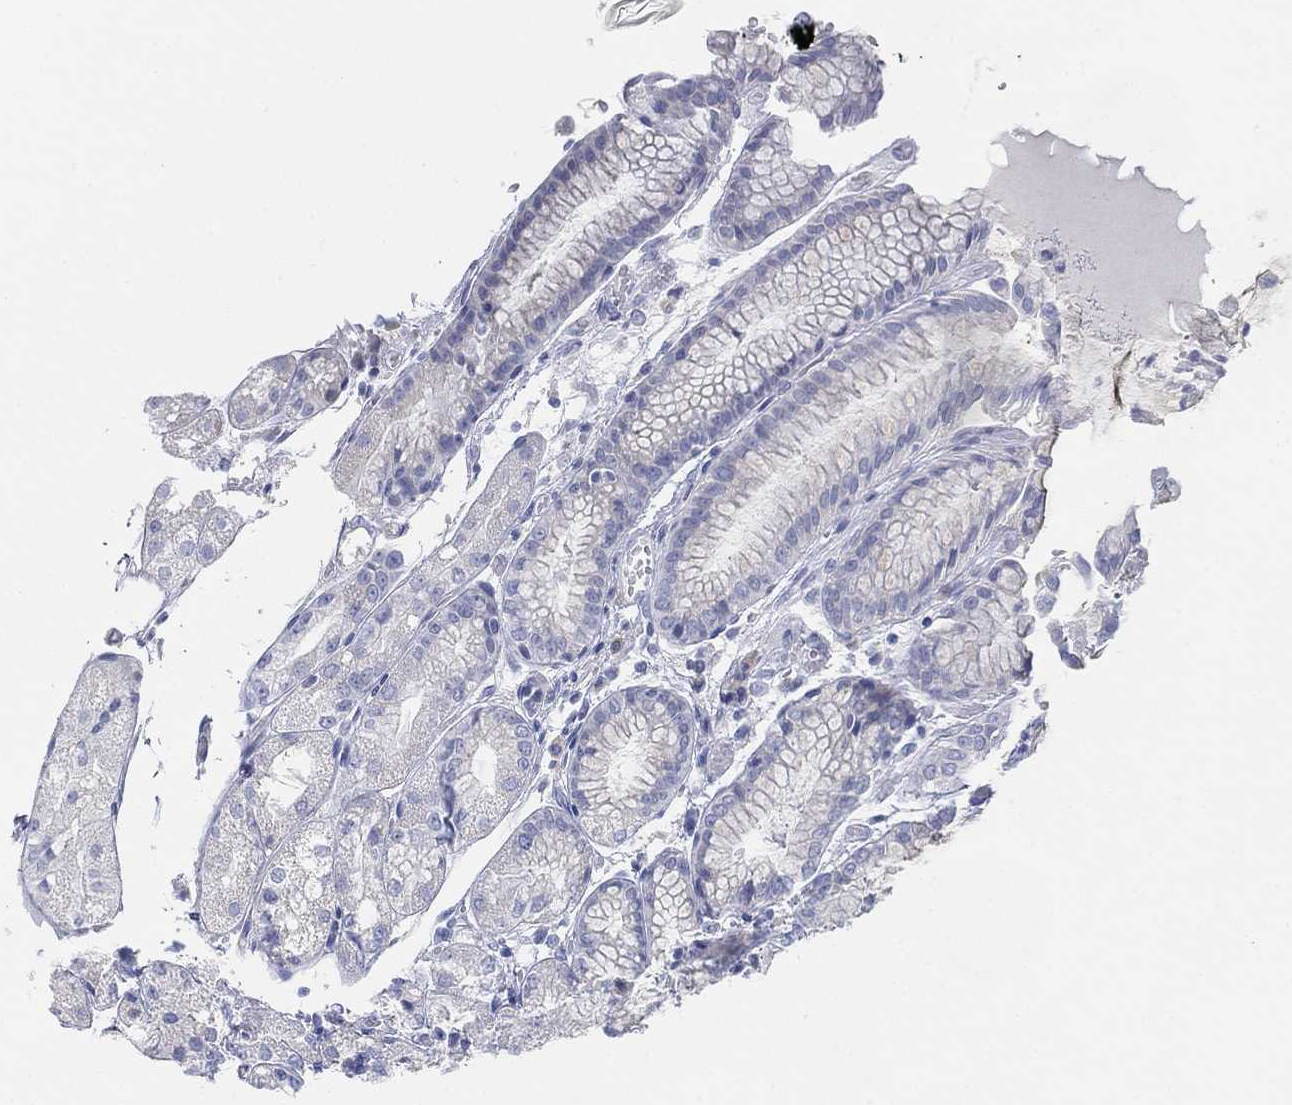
{"staining": {"intensity": "weak", "quantity": "<25%", "location": "cytoplasmic/membranous"}, "tissue": "stomach", "cell_type": "Glandular cells", "image_type": "normal", "snomed": [{"axis": "morphology", "description": "Normal tissue, NOS"}, {"axis": "topography", "description": "Stomach, upper"}], "caption": "Image shows no protein expression in glandular cells of unremarkable stomach.", "gene": "GCNA", "patient": {"sex": "male", "age": 72}}